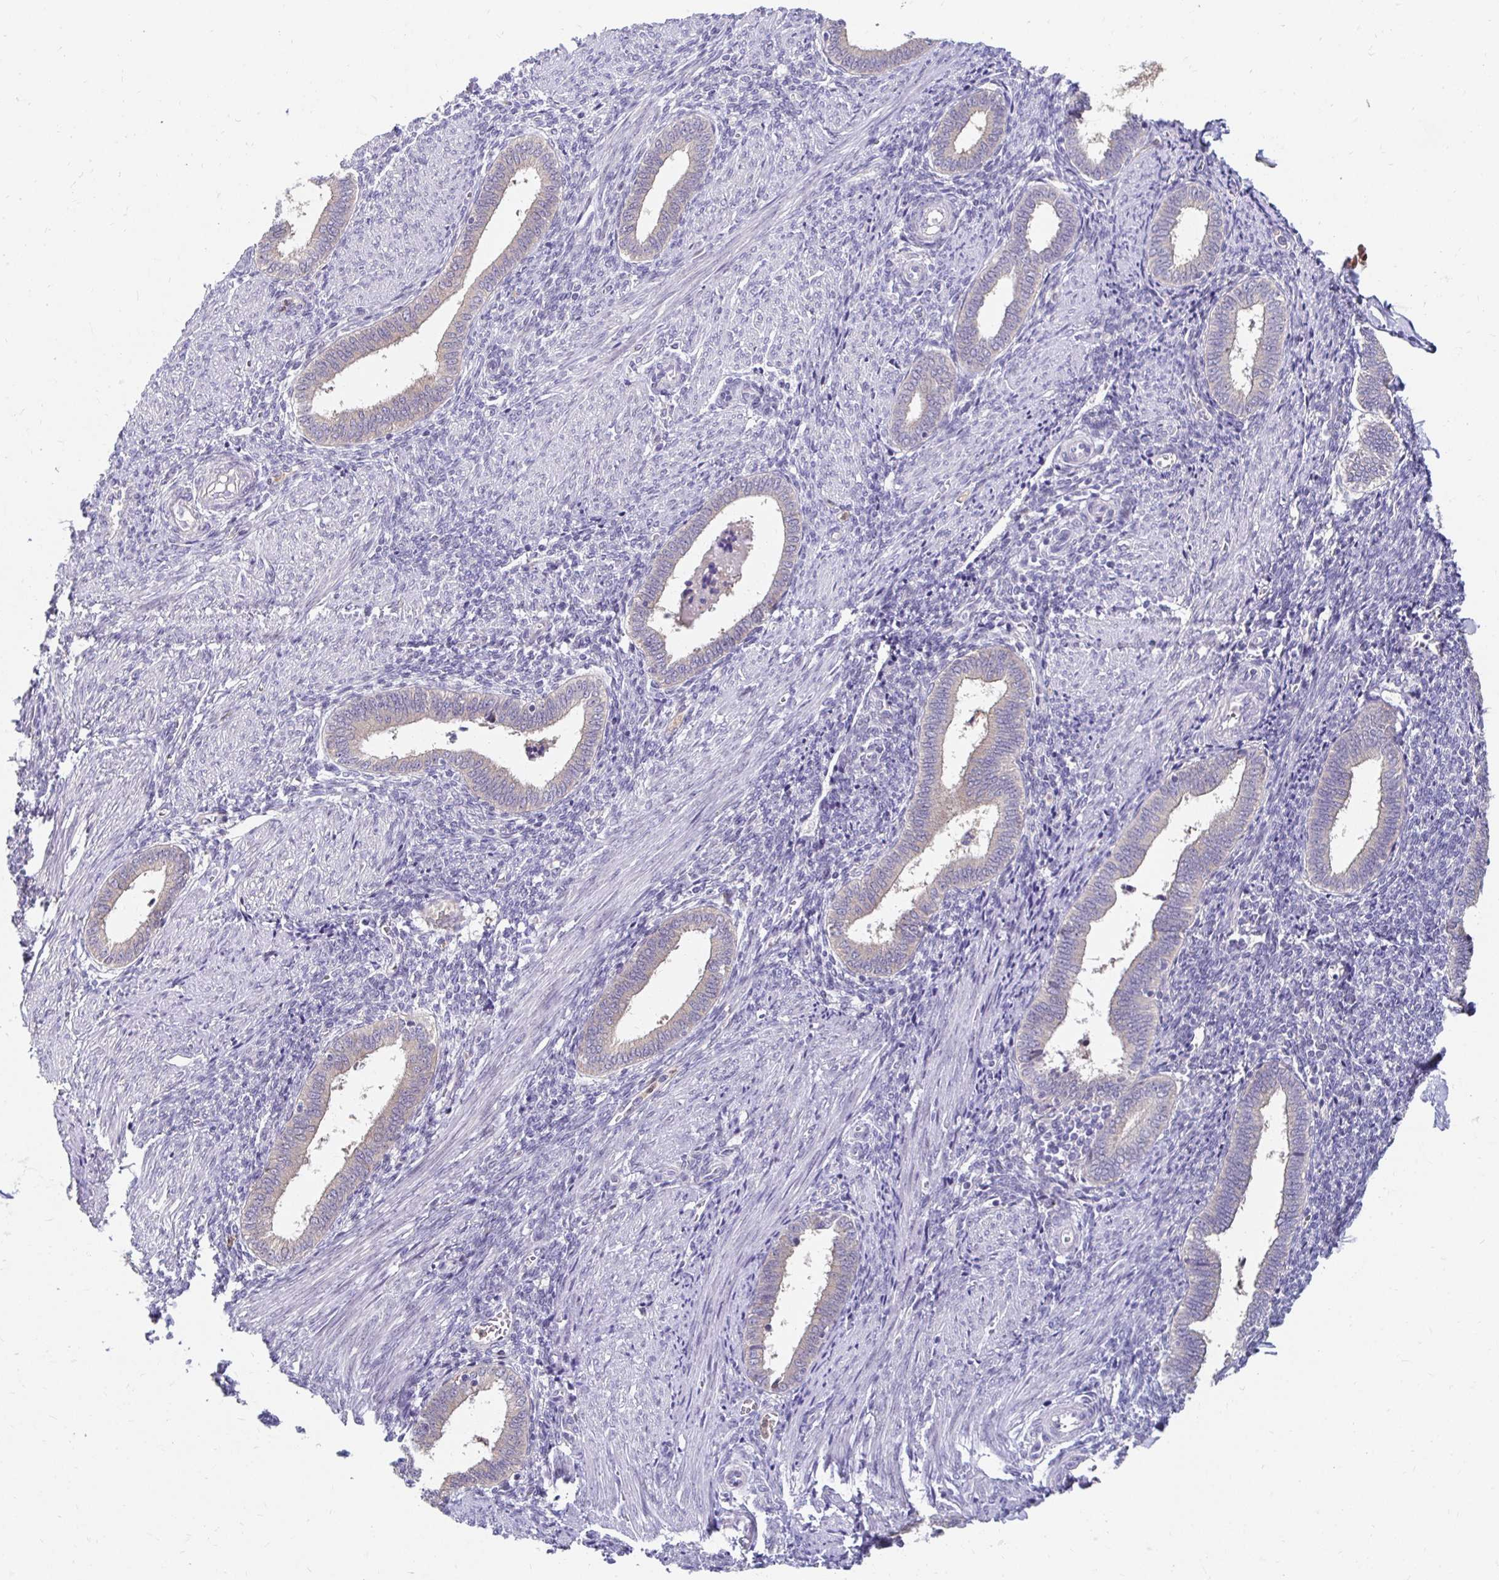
{"staining": {"intensity": "negative", "quantity": "none", "location": "none"}, "tissue": "endometrium", "cell_type": "Cells in endometrial stroma", "image_type": "normal", "snomed": [{"axis": "morphology", "description": "Normal tissue, NOS"}, {"axis": "topography", "description": "Endometrium"}], "caption": "This micrograph is of benign endometrium stained with IHC to label a protein in brown with the nuclei are counter-stained blue. There is no positivity in cells in endometrial stroma.", "gene": "PADI2", "patient": {"sex": "female", "age": 42}}